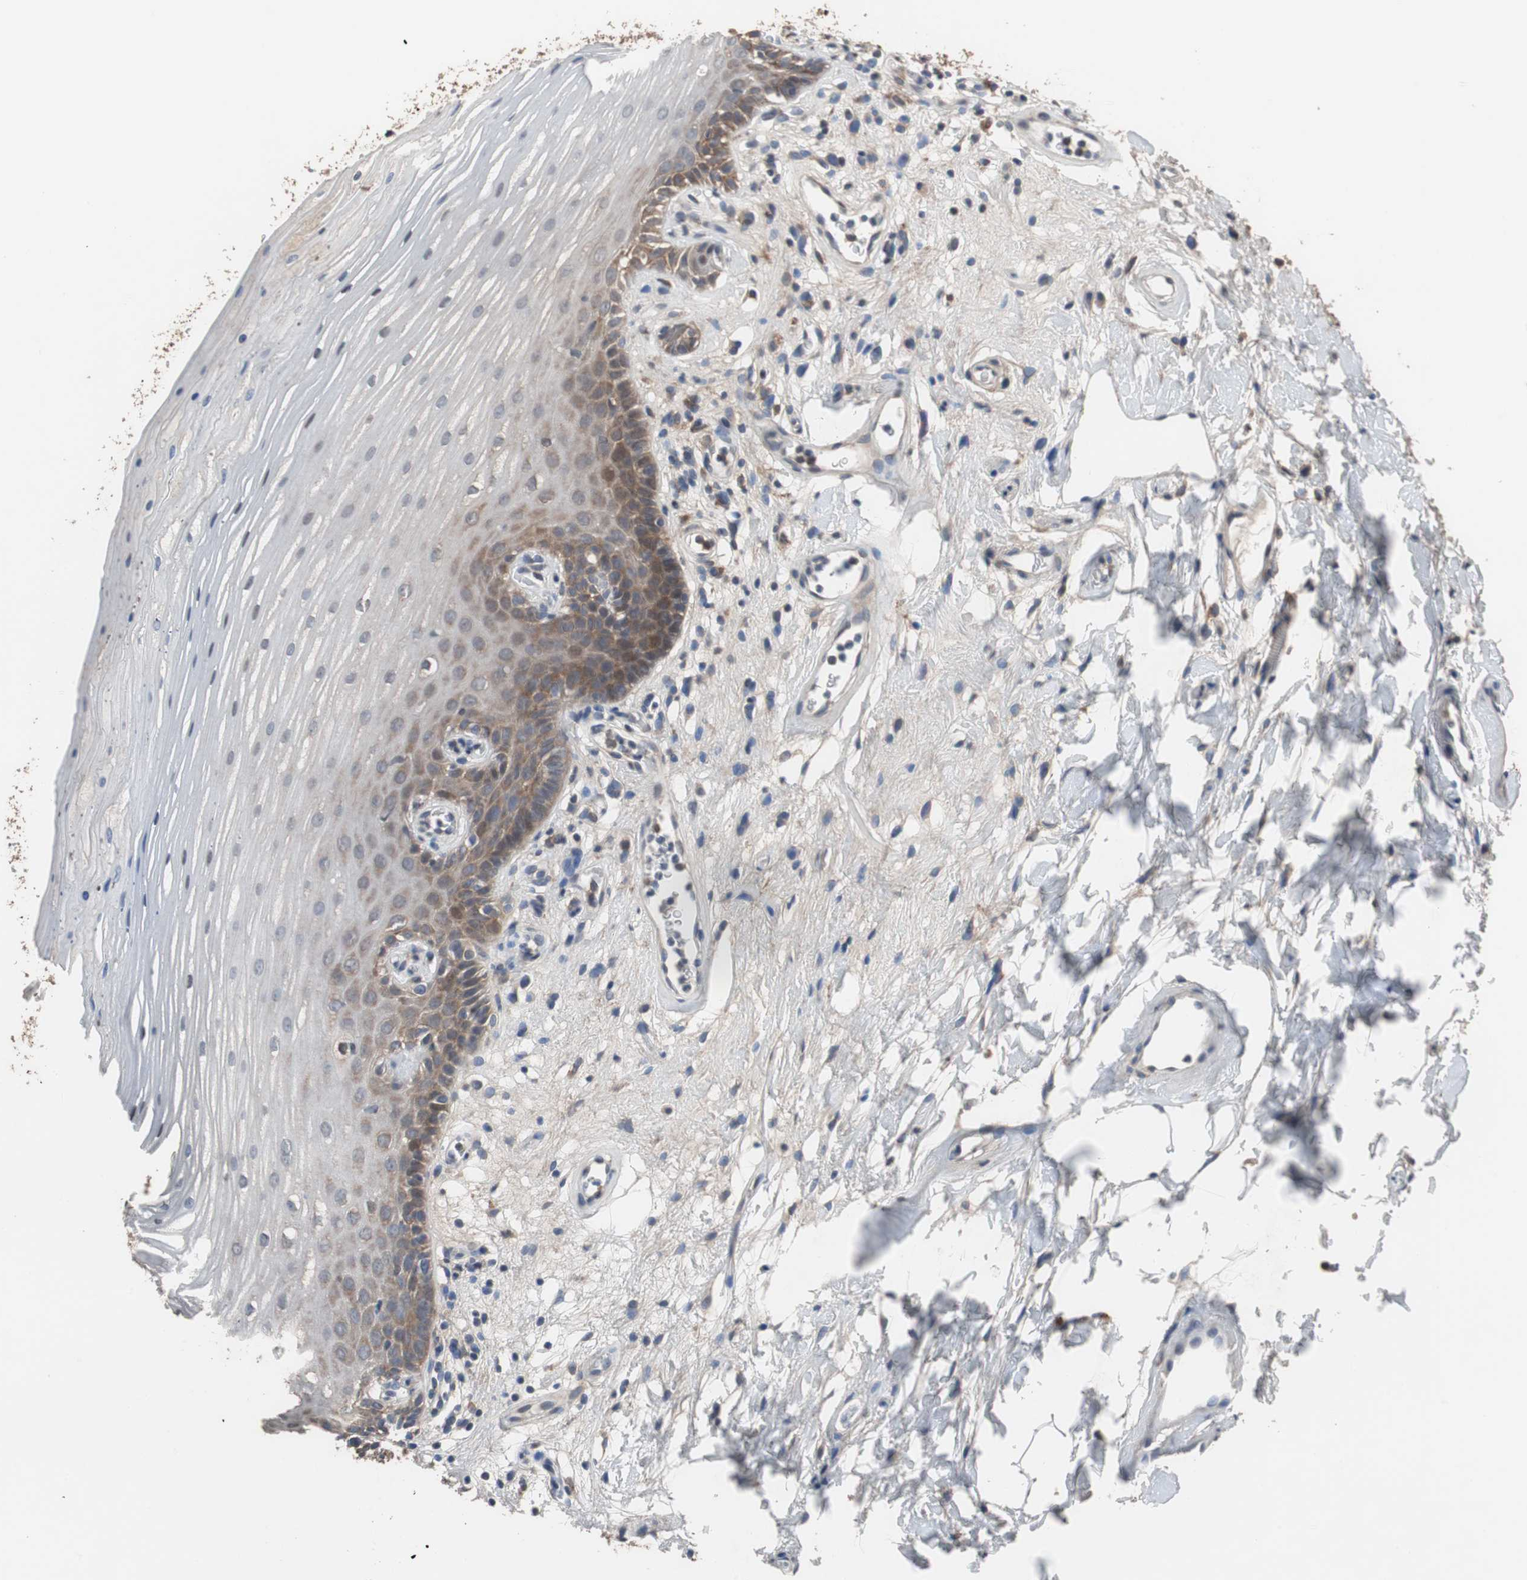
{"staining": {"intensity": "moderate", "quantity": "<25%", "location": "cytoplasmic/membranous"}, "tissue": "oral mucosa", "cell_type": "Squamous epithelial cells", "image_type": "normal", "snomed": [{"axis": "morphology", "description": "Normal tissue, NOS"}, {"axis": "morphology", "description": "Squamous cell carcinoma, NOS"}, {"axis": "topography", "description": "Skeletal muscle"}, {"axis": "topography", "description": "Oral tissue"}], "caption": "The histopathology image demonstrates a brown stain indicating the presence of a protein in the cytoplasmic/membranous of squamous epithelial cells in oral mucosa. (DAB = brown stain, brightfield microscopy at high magnification).", "gene": "USP10", "patient": {"sex": "male", "age": 71}}